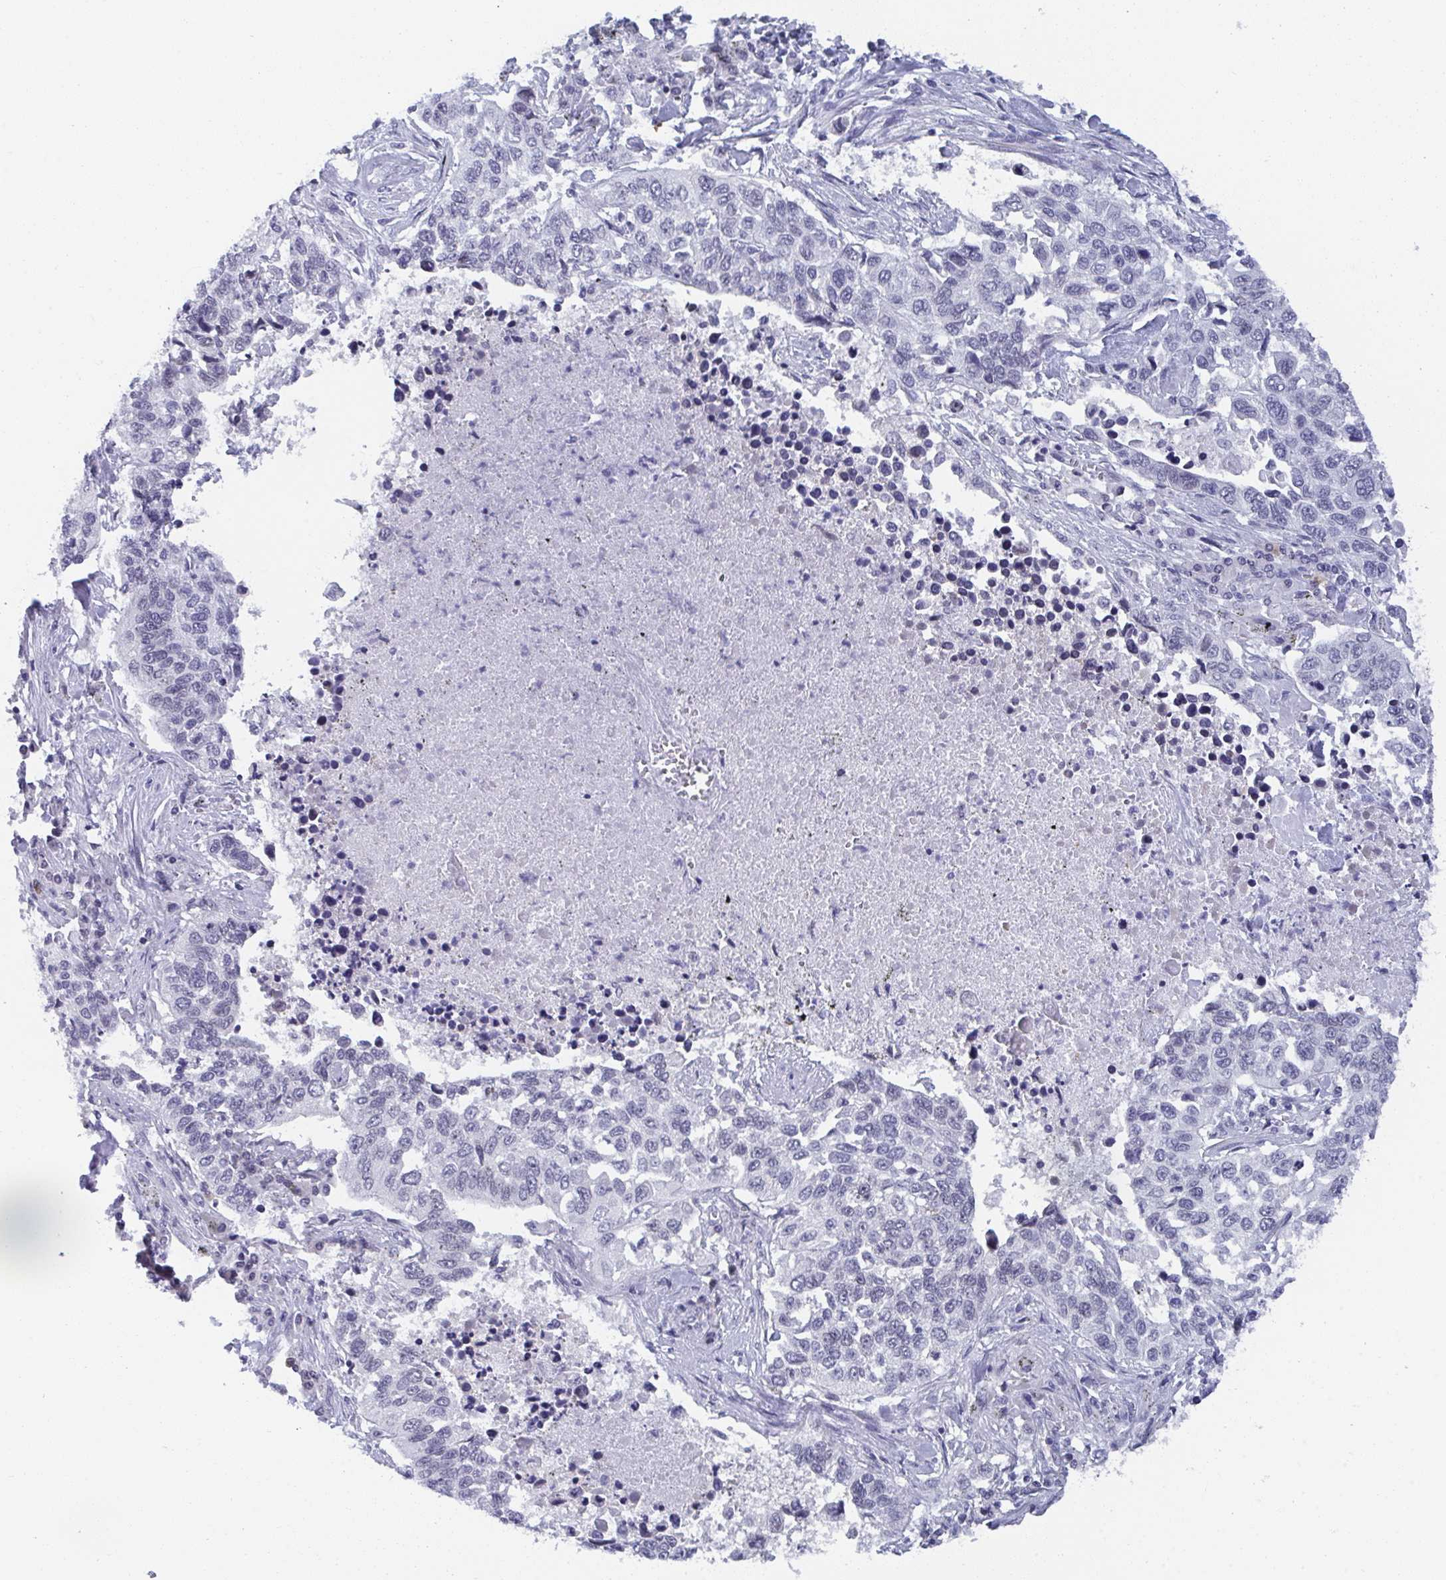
{"staining": {"intensity": "negative", "quantity": "none", "location": "none"}, "tissue": "lung cancer", "cell_type": "Tumor cells", "image_type": "cancer", "snomed": [{"axis": "morphology", "description": "Squamous cell carcinoma, NOS"}, {"axis": "topography", "description": "Lung"}], "caption": "There is no significant positivity in tumor cells of squamous cell carcinoma (lung).", "gene": "BMAL2", "patient": {"sex": "male", "age": 62}}